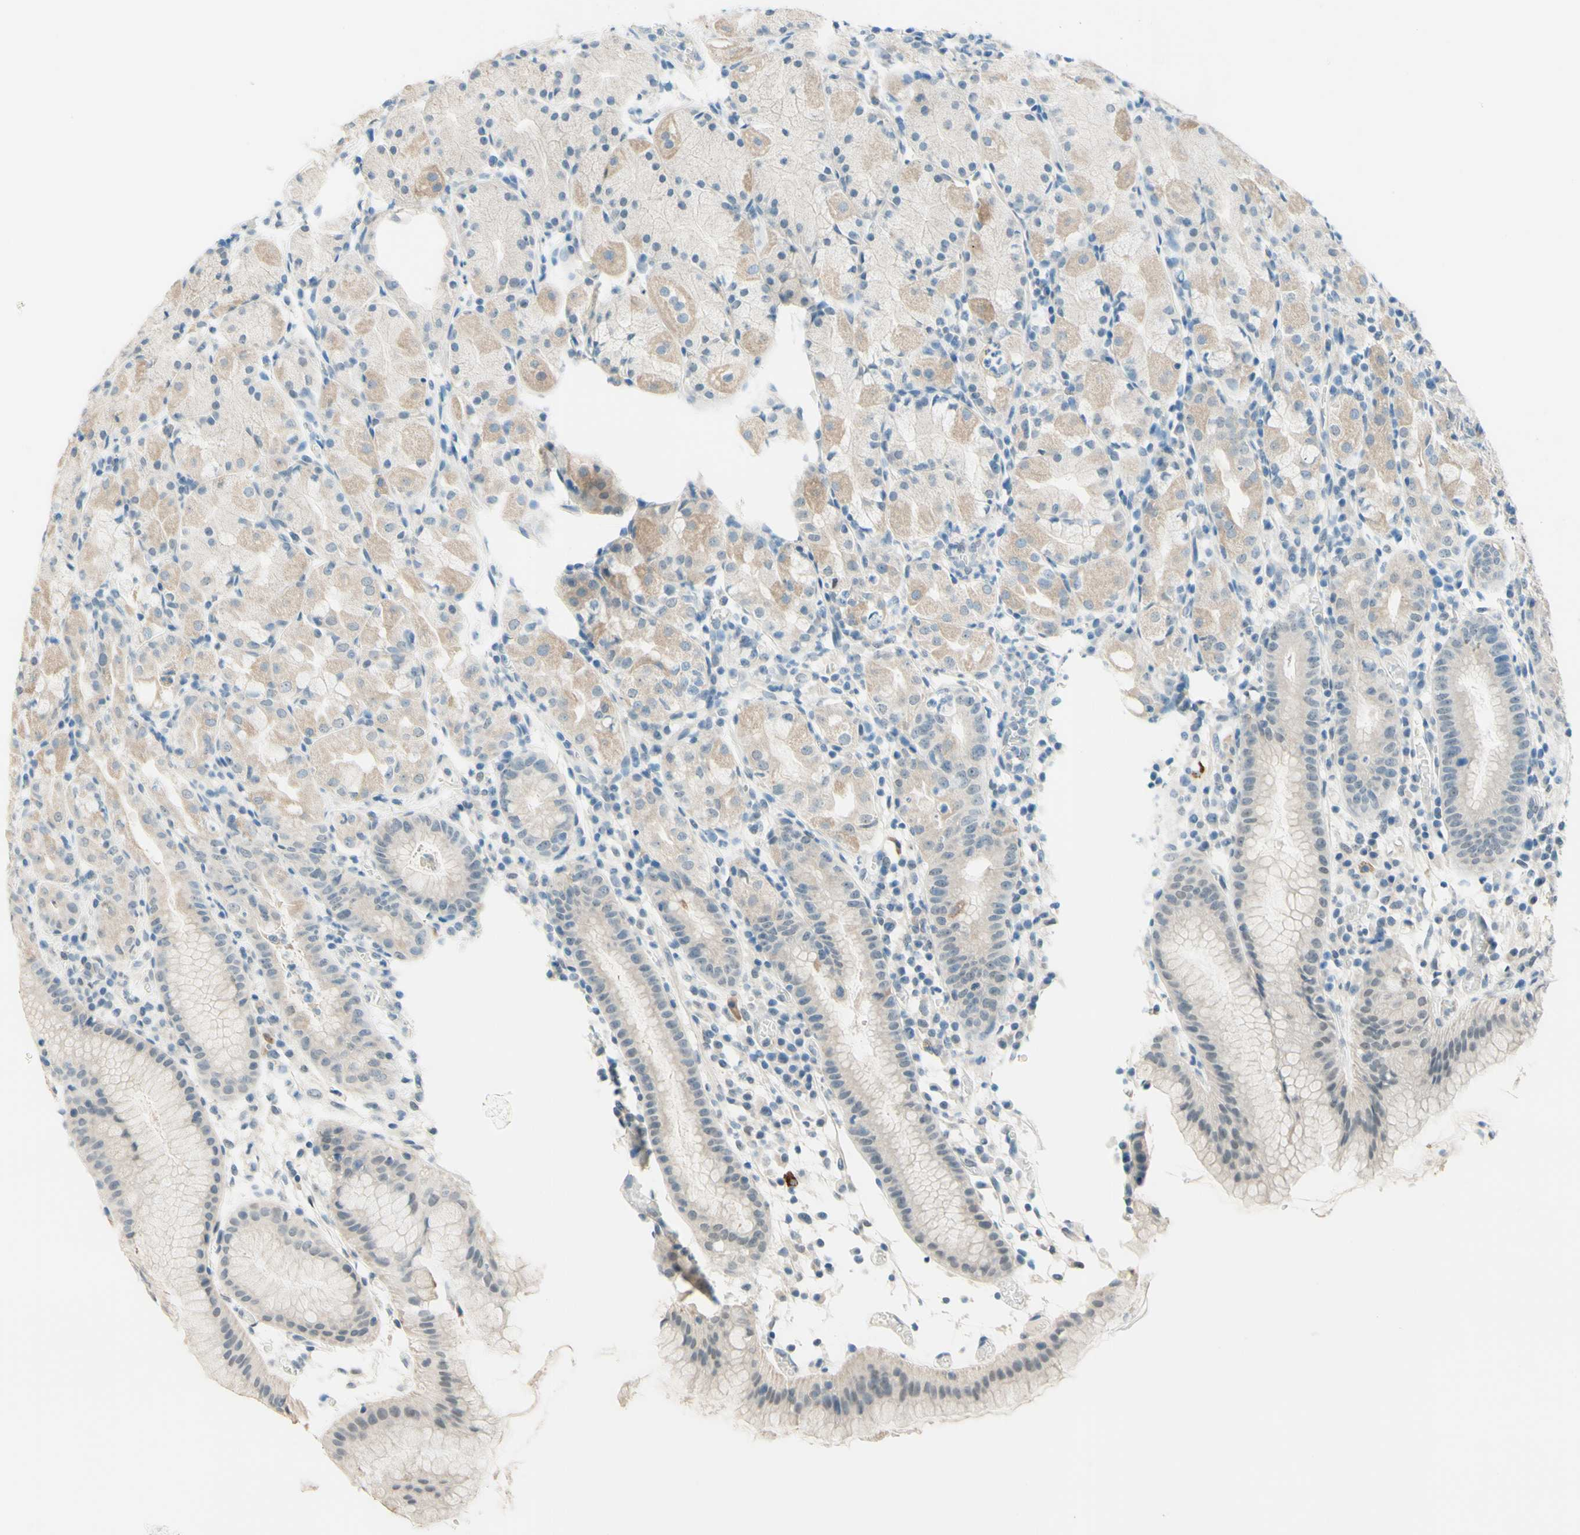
{"staining": {"intensity": "weak", "quantity": "25%-75%", "location": "cytoplasmic/membranous"}, "tissue": "stomach", "cell_type": "Glandular cells", "image_type": "normal", "snomed": [{"axis": "morphology", "description": "Normal tissue, NOS"}, {"axis": "topography", "description": "Stomach"}, {"axis": "topography", "description": "Stomach, lower"}], "caption": "Normal stomach was stained to show a protein in brown. There is low levels of weak cytoplasmic/membranous staining in approximately 25%-75% of glandular cells. (Stains: DAB in brown, nuclei in blue, Microscopy: brightfield microscopy at high magnification).", "gene": "JPH1", "patient": {"sex": "female", "age": 75}}